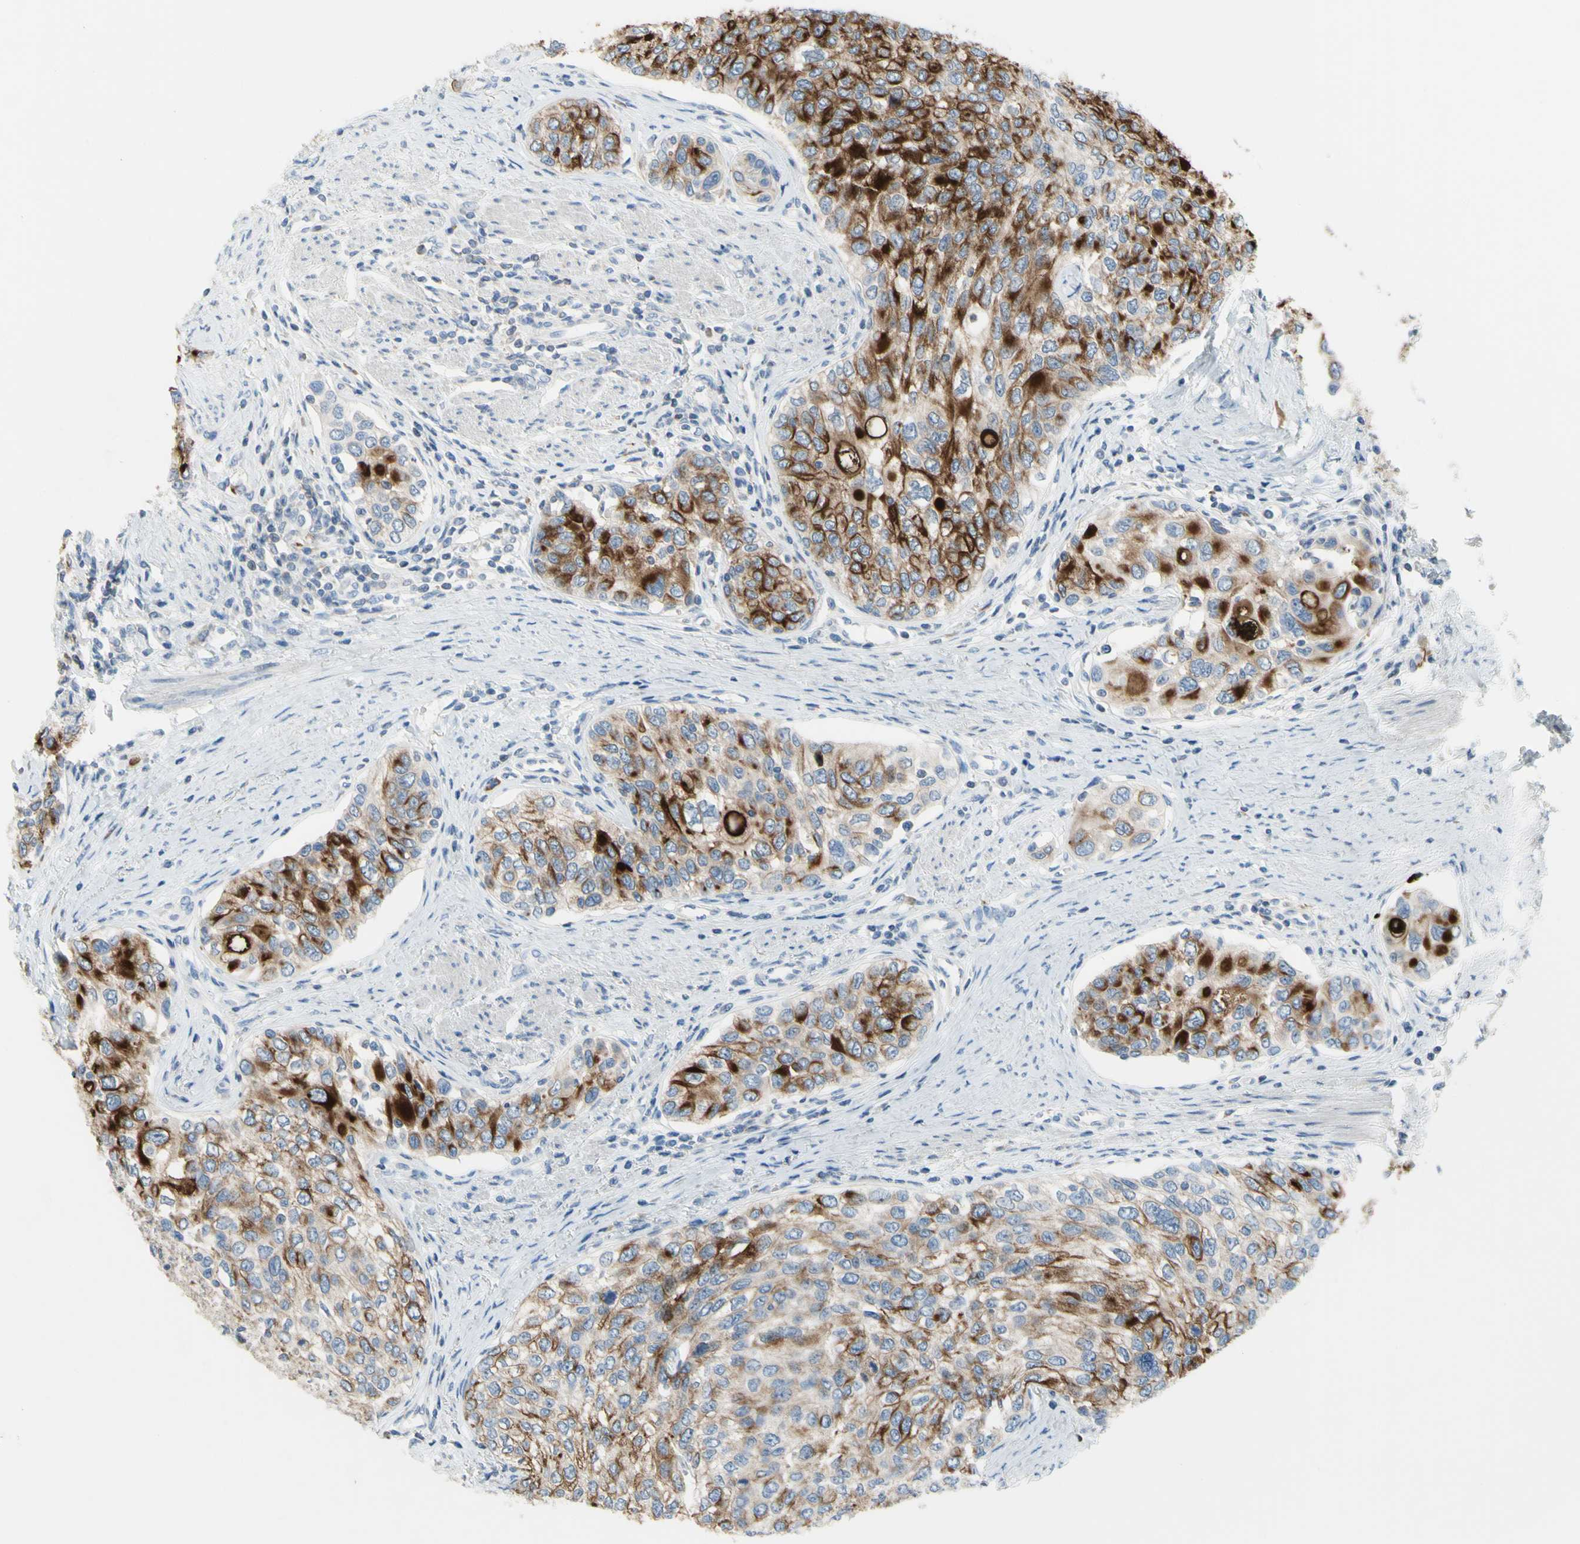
{"staining": {"intensity": "moderate", "quantity": ">75%", "location": "cytoplasmic/membranous"}, "tissue": "urothelial cancer", "cell_type": "Tumor cells", "image_type": "cancer", "snomed": [{"axis": "morphology", "description": "Urothelial carcinoma, High grade"}, {"axis": "topography", "description": "Urinary bladder"}], "caption": "Approximately >75% of tumor cells in human high-grade urothelial carcinoma reveal moderate cytoplasmic/membranous protein positivity as visualized by brown immunohistochemical staining.", "gene": "MUC1", "patient": {"sex": "female", "age": 56}}